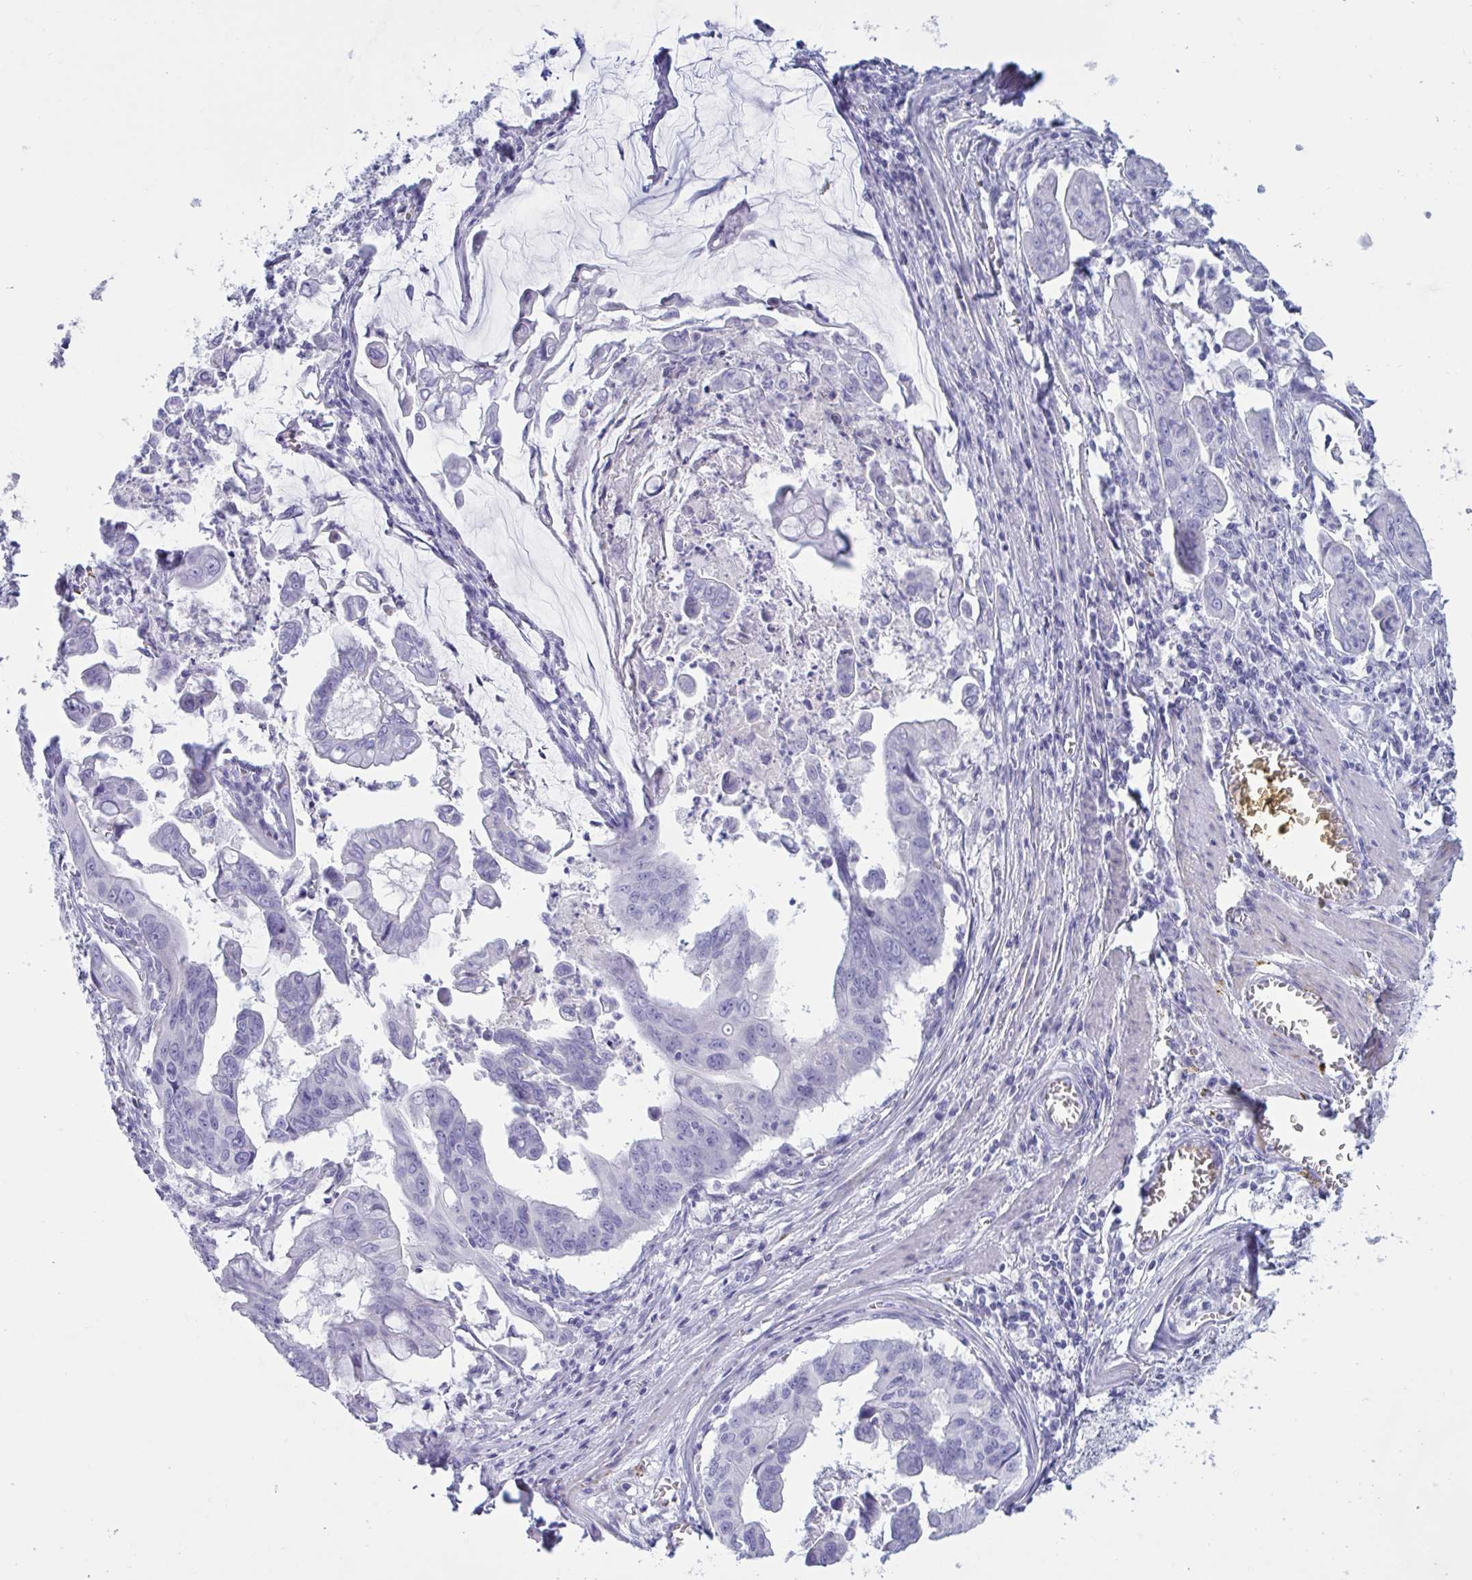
{"staining": {"intensity": "negative", "quantity": "none", "location": "none"}, "tissue": "stomach cancer", "cell_type": "Tumor cells", "image_type": "cancer", "snomed": [{"axis": "morphology", "description": "Adenocarcinoma, NOS"}, {"axis": "topography", "description": "Stomach, upper"}], "caption": "Immunohistochemistry photomicrograph of neoplastic tissue: stomach cancer (adenocarcinoma) stained with DAB (3,3'-diaminobenzidine) reveals no significant protein staining in tumor cells.", "gene": "OXLD1", "patient": {"sex": "male", "age": 80}}